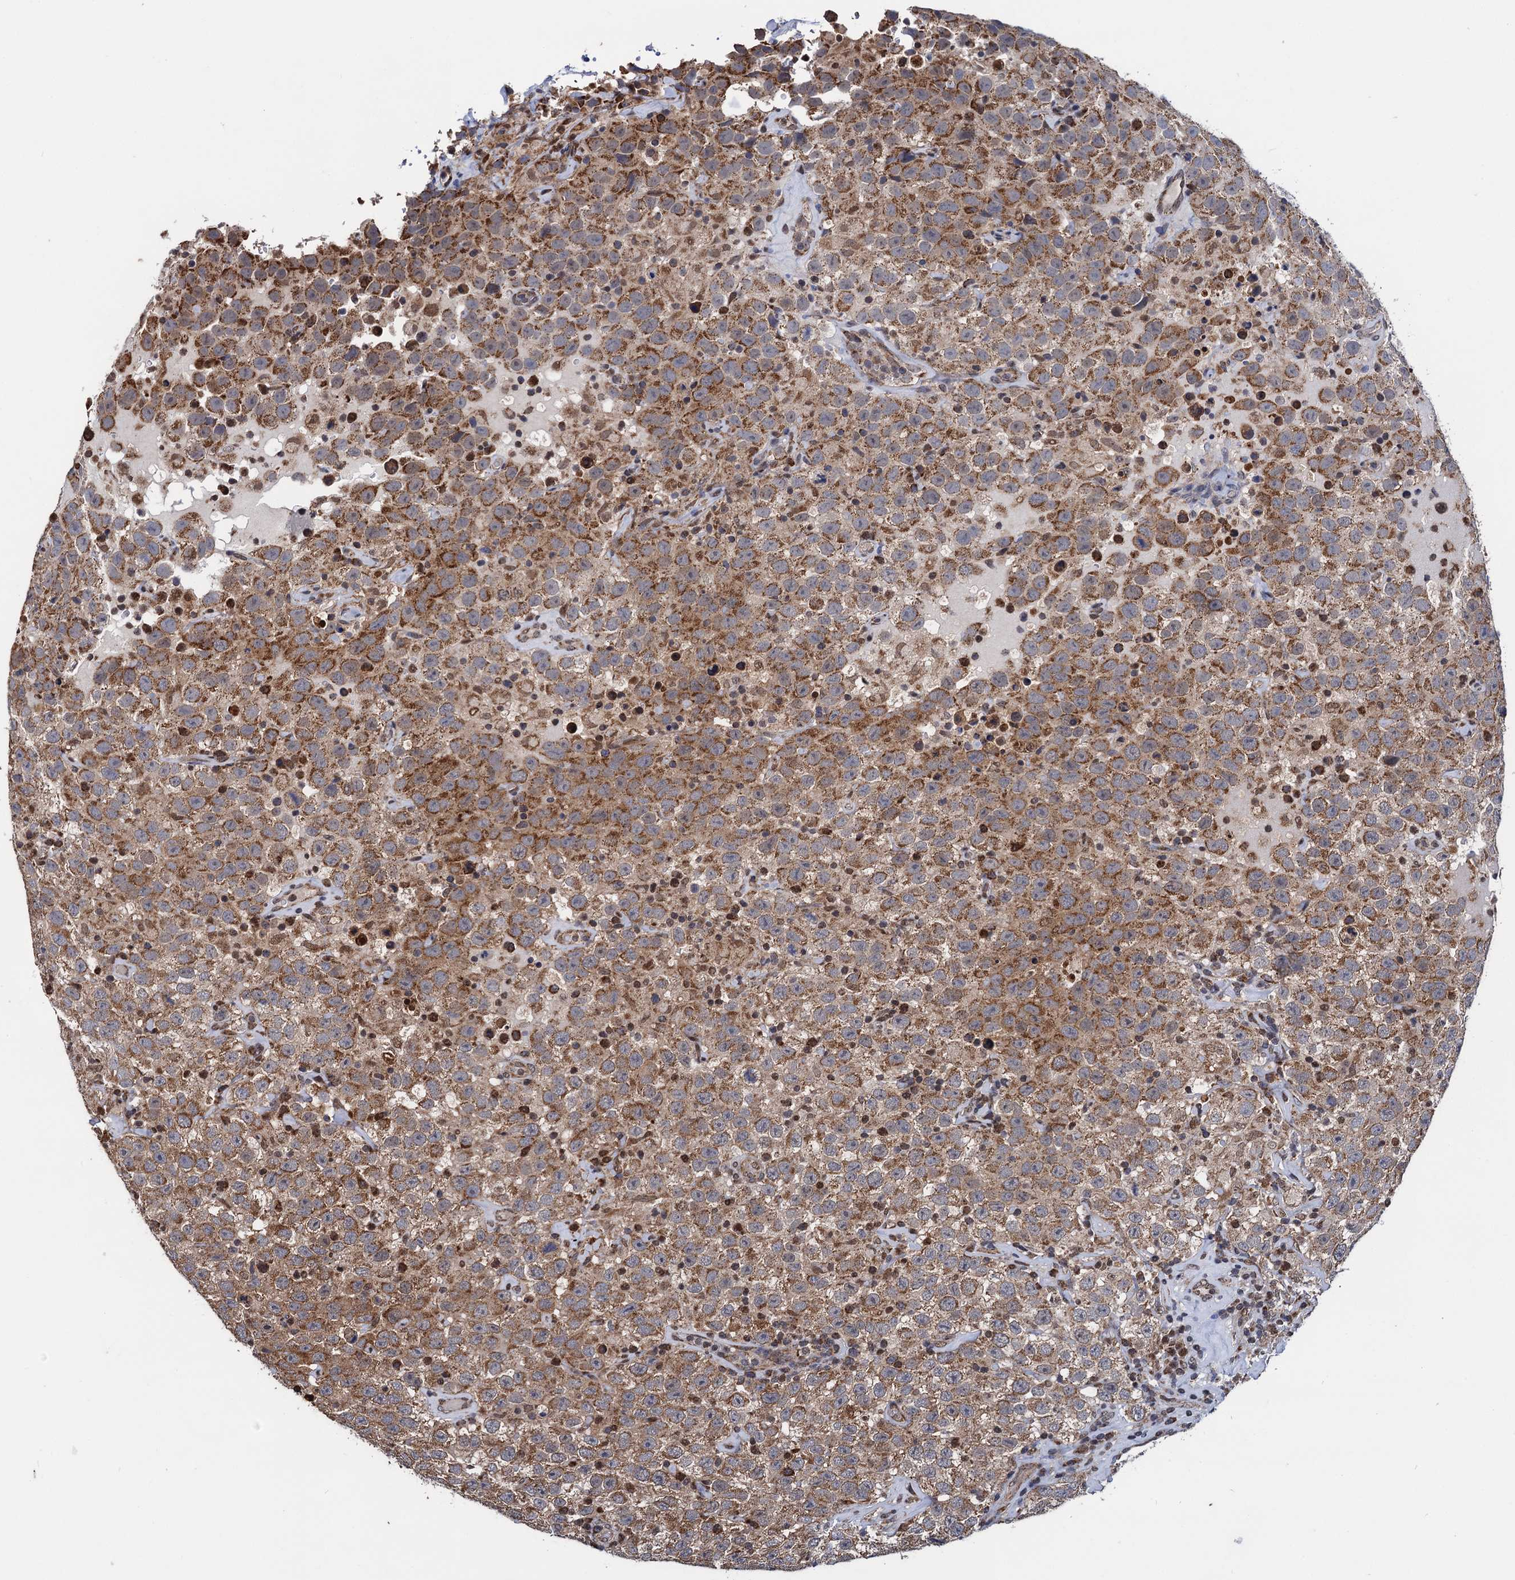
{"staining": {"intensity": "moderate", "quantity": ">75%", "location": "cytoplasmic/membranous"}, "tissue": "testis cancer", "cell_type": "Tumor cells", "image_type": "cancer", "snomed": [{"axis": "morphology", "description": "Seminoma, NOS"}, {"axis": "topography", "description": "Testis"}], "caption": "Brown immunohistochemical staining in human testis seminoma reveals moderate cytoplasmic/membranous positivity in approximately >75% of tumor cells.", "gene": "PTCD3", "patient": {"sex": "male", "age": 41}}